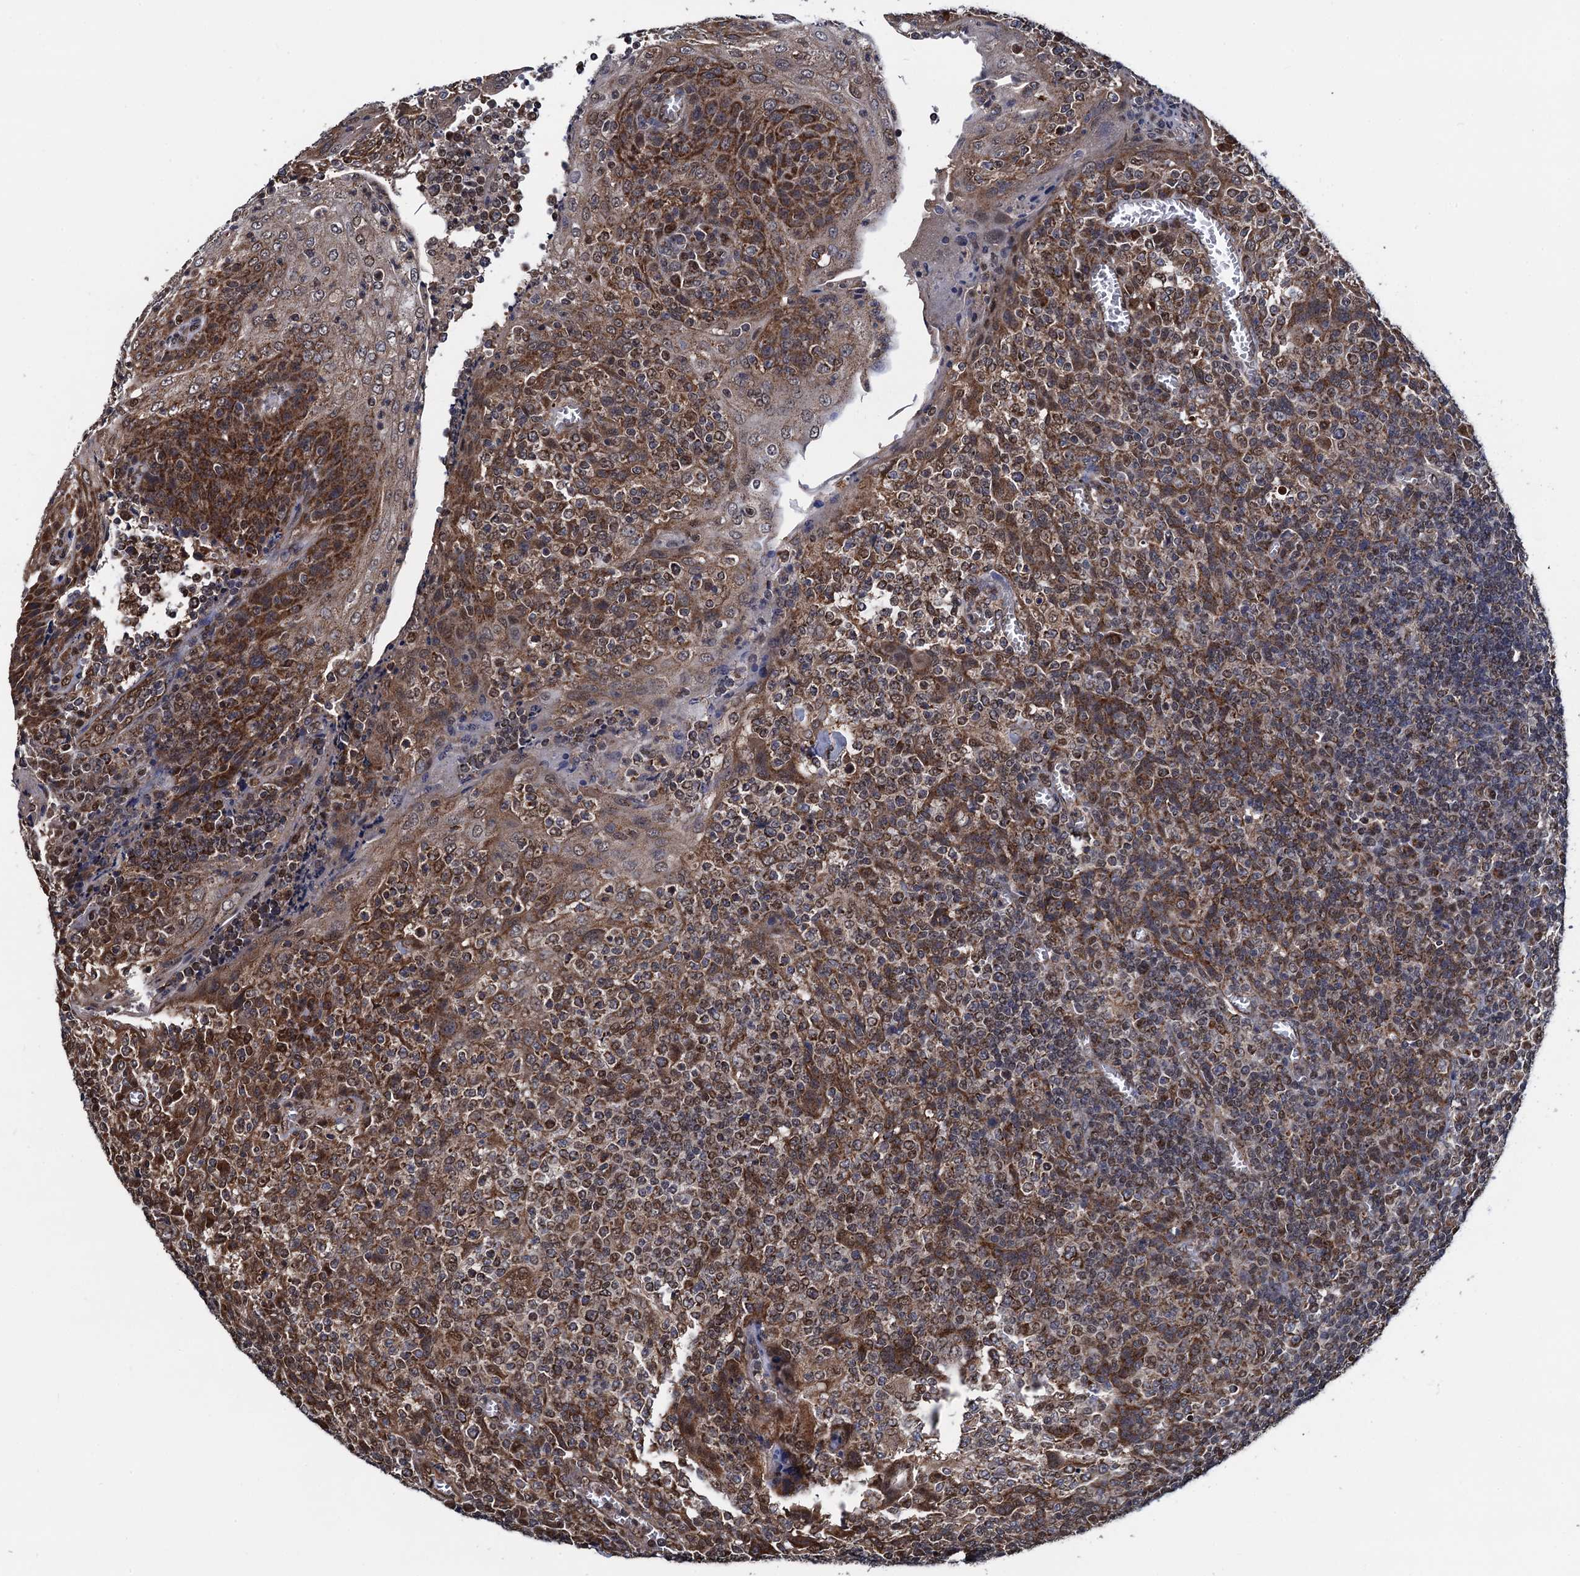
{"staining": {"intensity": "strong", "quantity": ">75%", "location": "cytoplasmic/membranous"}, "tissue": "tonsil", "cell_type": "Germinal center cells", "image_type": "normal", "snomed": [{"axis": "morphology", "description": "Normal tissue, NOS"}, {"axis": "topography", "description": "Tonsil"}], "caption": "This micrograph shows IHC staining of benign human tonsil, with high strong cytoplasmic/membranous staining in approximately >75% of germinal center cells.", "gene": "PTCD3", "patient": {"sex": "female", "age": 19}}